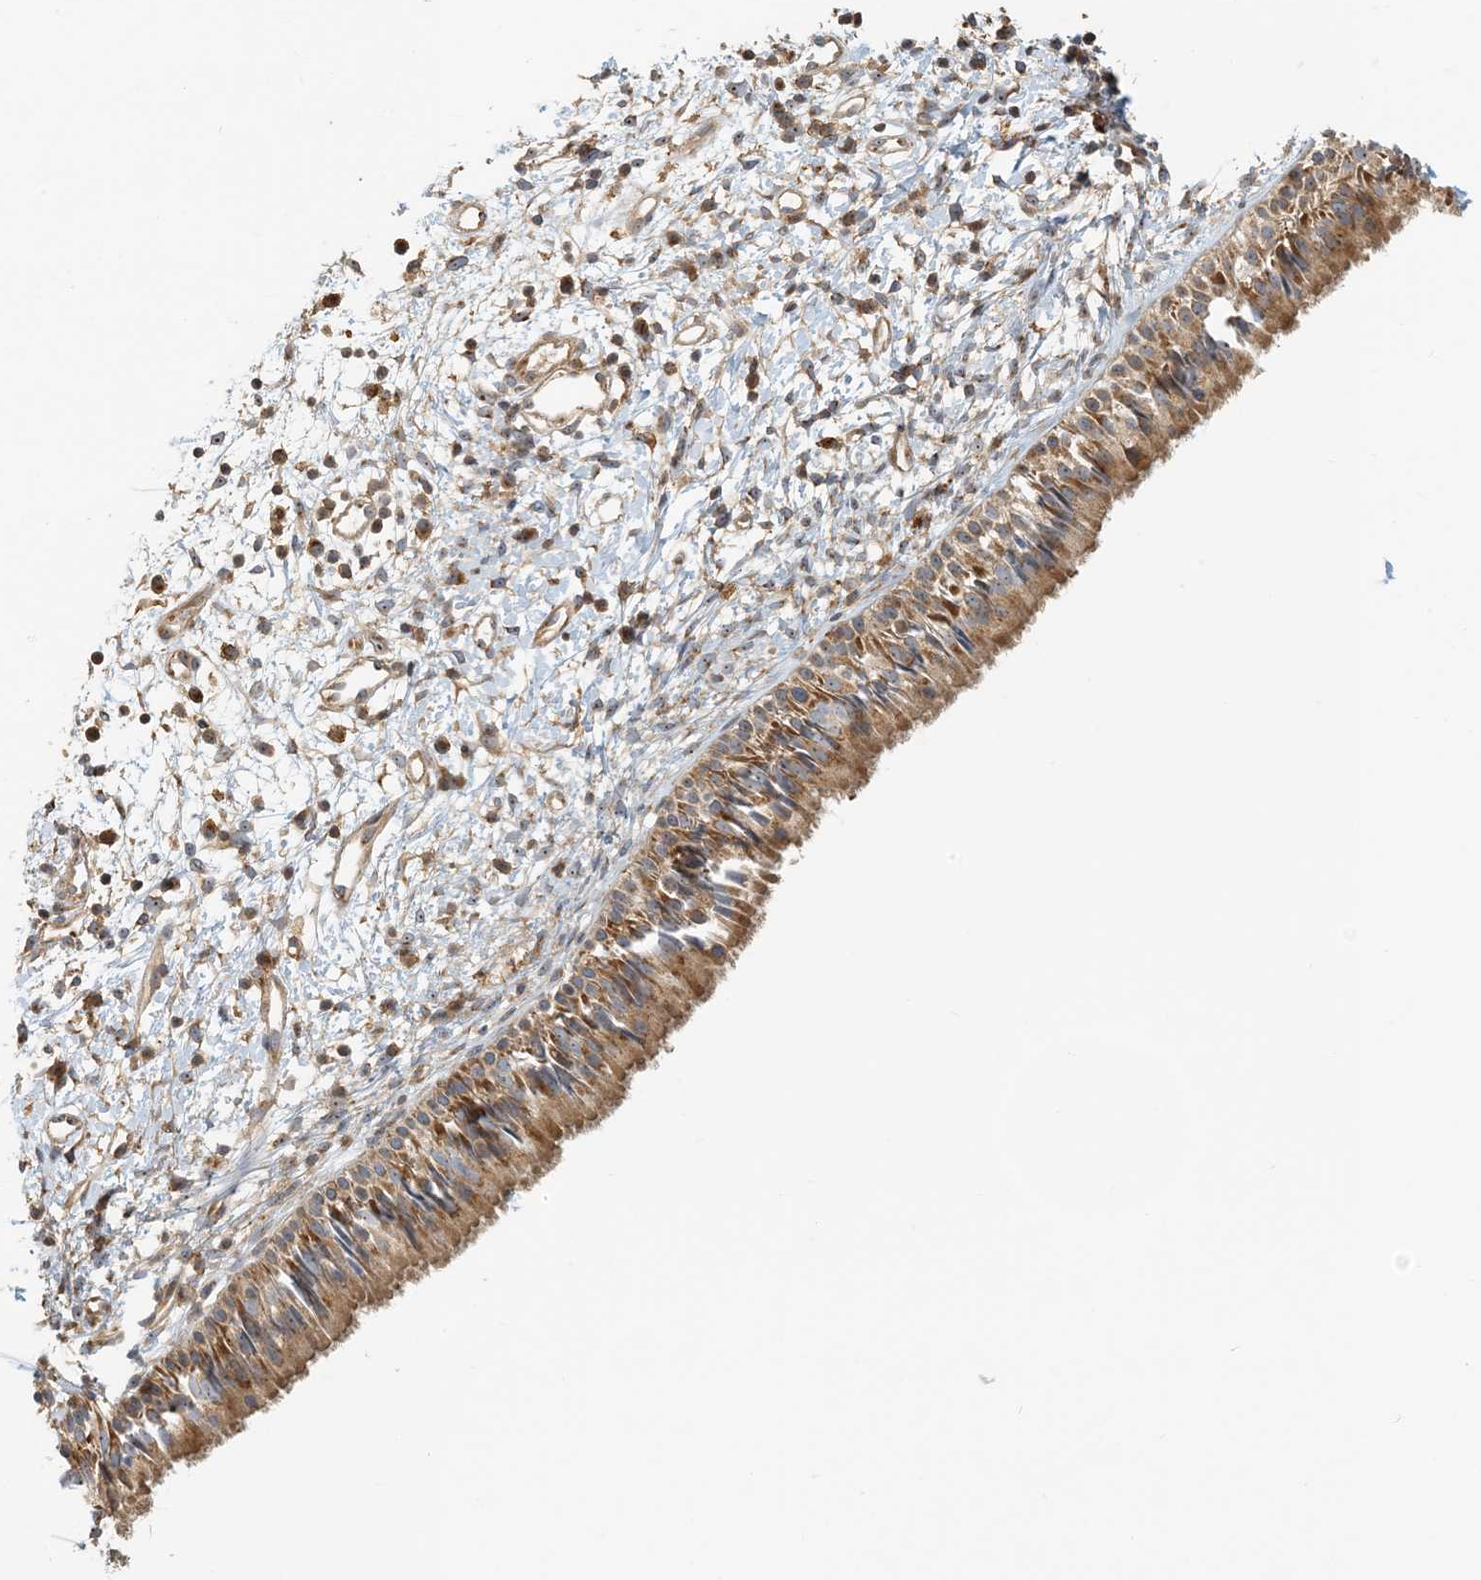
{"staining": {"intensity": "moderate", "quantity": ">75%", "location": "cytoplasmic/membranous"}, "tissue": "nasopharynx", "cell_type": "Respiratory epithelial cells", "image_type": "normal", "snomed": [{"axis": "morphology", "description": "Normal tissue, NOS"}, {"axis": "topography", "description": "Nasopharynx"}], "caption": "Protein staining reveals moderate cytoplasmic/membranous expression in approximately >75% of respiratory epithelial cells in benign nasopharynx. Immunohistochemistry stains the protein of interest in brown and the nuclei are stained blue.", "gene": "COLEC11", "patient": {"sex": "male", "age": 22}}